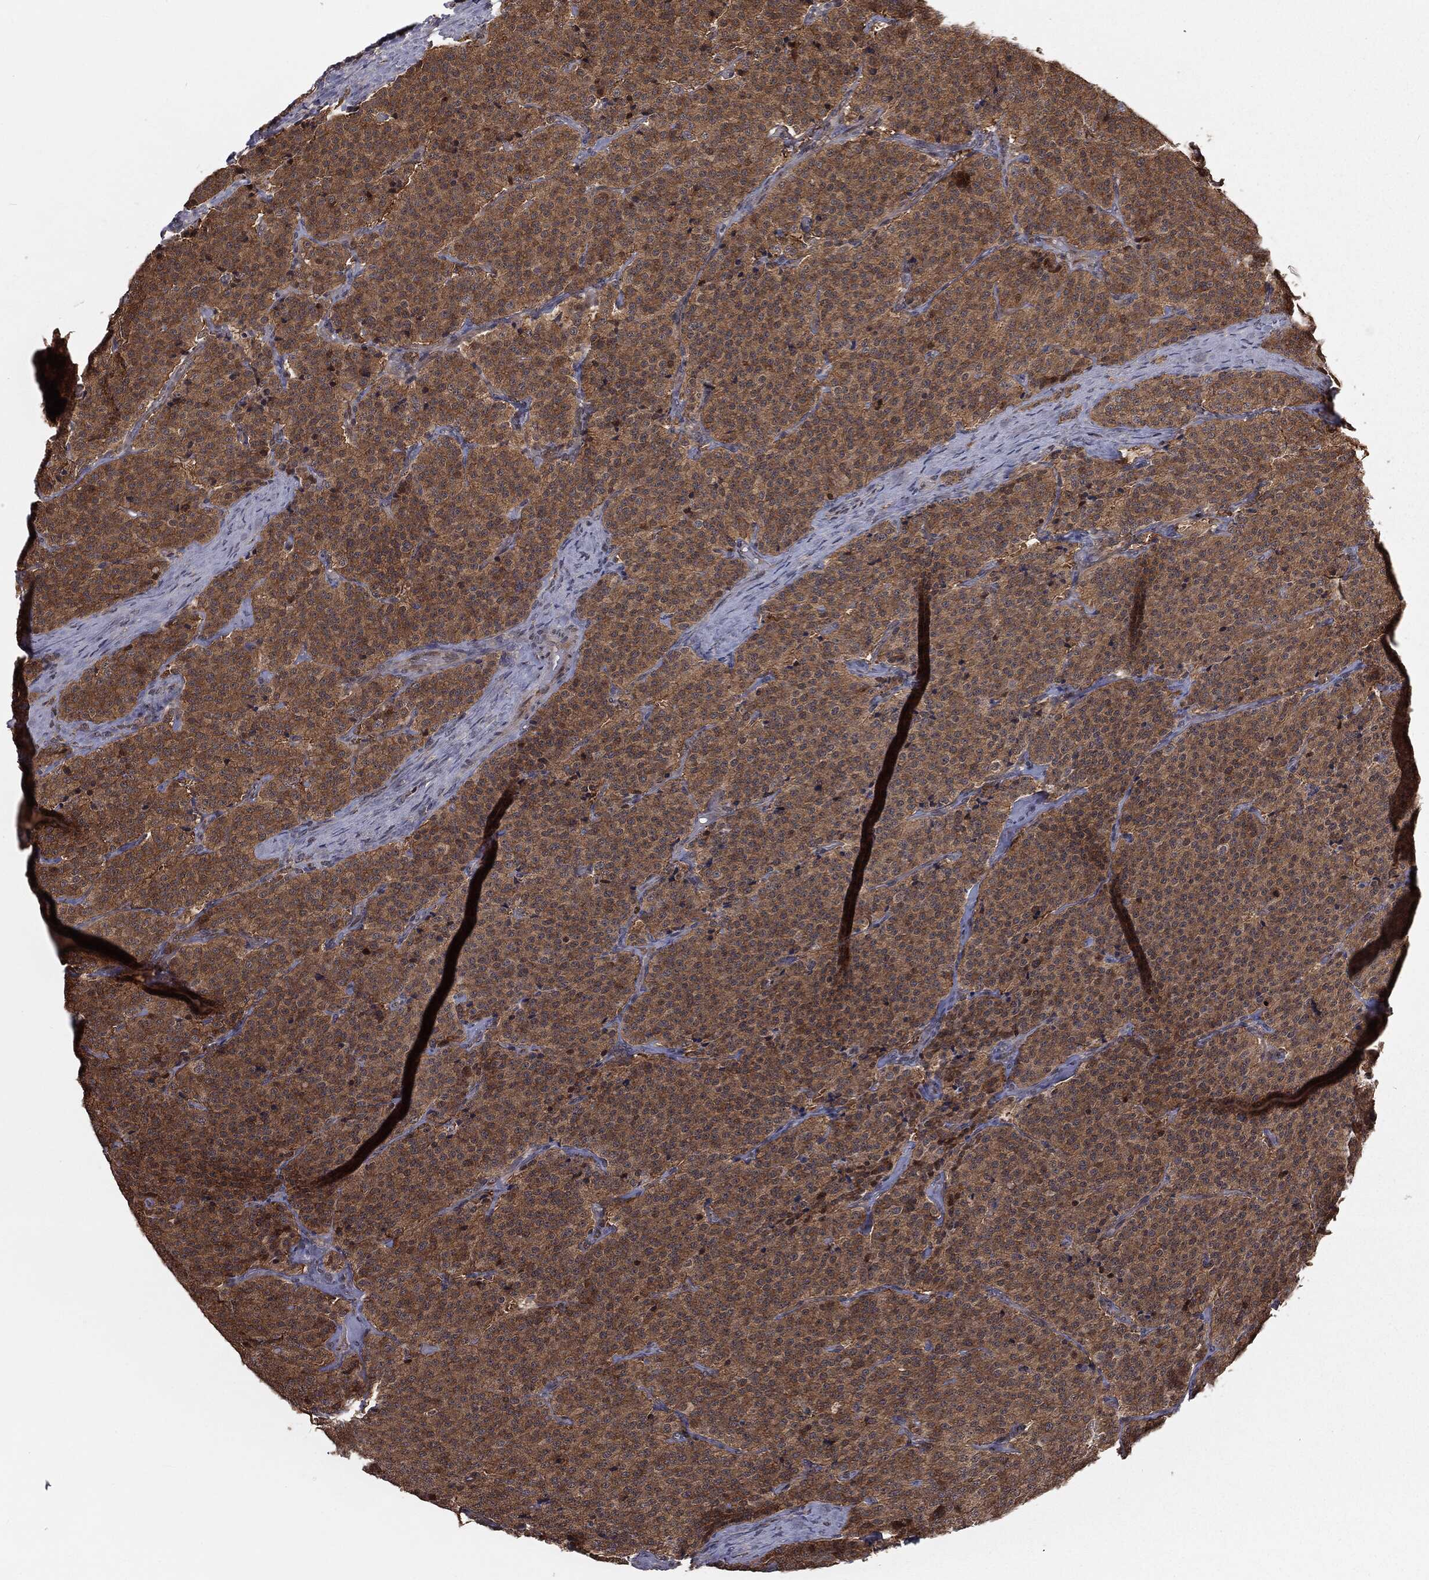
{"staining": {"intensity": "moderate", "quantity": ">75%", "location": "cytoplasmic/membranous"}, "tissue": "carcinoid", "cell_type": "Tumor cells", "image_type": "cancer", "snomed": [{"axis": "morphology", "description": "Carcinoid, malignant, NOS"}, {"axis": "topography", "description": "Small intestine"}], "caption": "High-magnification brightfield microscopy of carcinoid stained with DAB (brown) and counterstained with hematoxylin (blue). tumor cells exhibit moderate cytoplasmic/membranous positivity is present in approximately>75% of cells.", "gene": "FBXO7", "patient": {"sex": "female", "age": 58}}